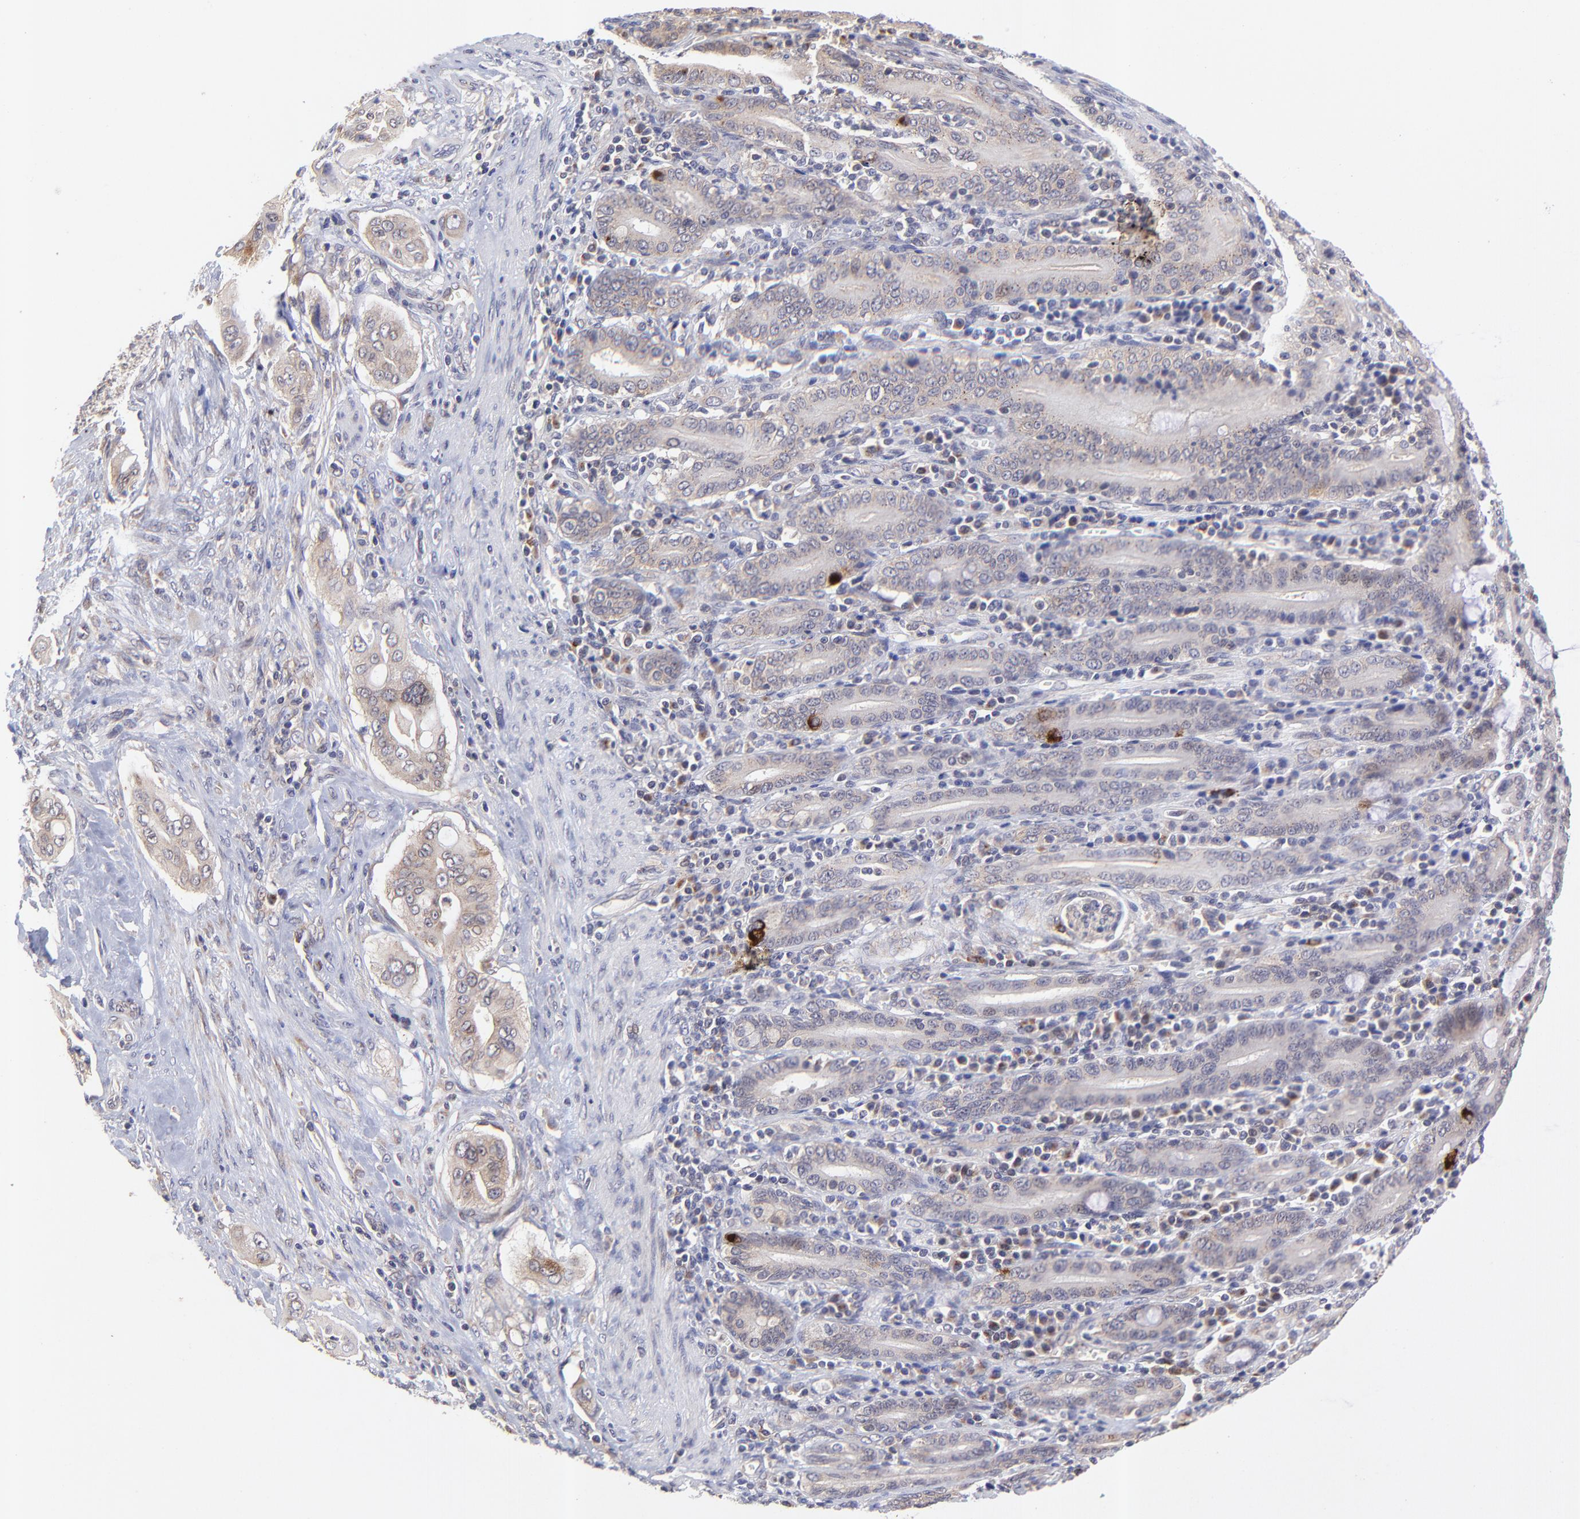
{"staining": {"intensity": "weak", "quantity": ">75%", "location": "cytoplasmic/membranous"}, "tissue": "pancreatic cancer", "cell_type": "Tumor cells", "image_type": "cancer", "snomed": [{"axis": "morphology", "description": "Adenocarcinoma, NOS"}, {"axis": "topography", "description": "Pancreas"}], "caption": "IHC image of neoplastic tissue: pancreatic adenocarcinoma stained using IHC demonstrates low levels of weak protein expression localized specifically in the cytoplasmic/membranous of tumor cells, appearing as a cytoplasmic/membranous brown color.", "gene": "TNRC6B", "patient": {"sex": "male", "age": 77}}